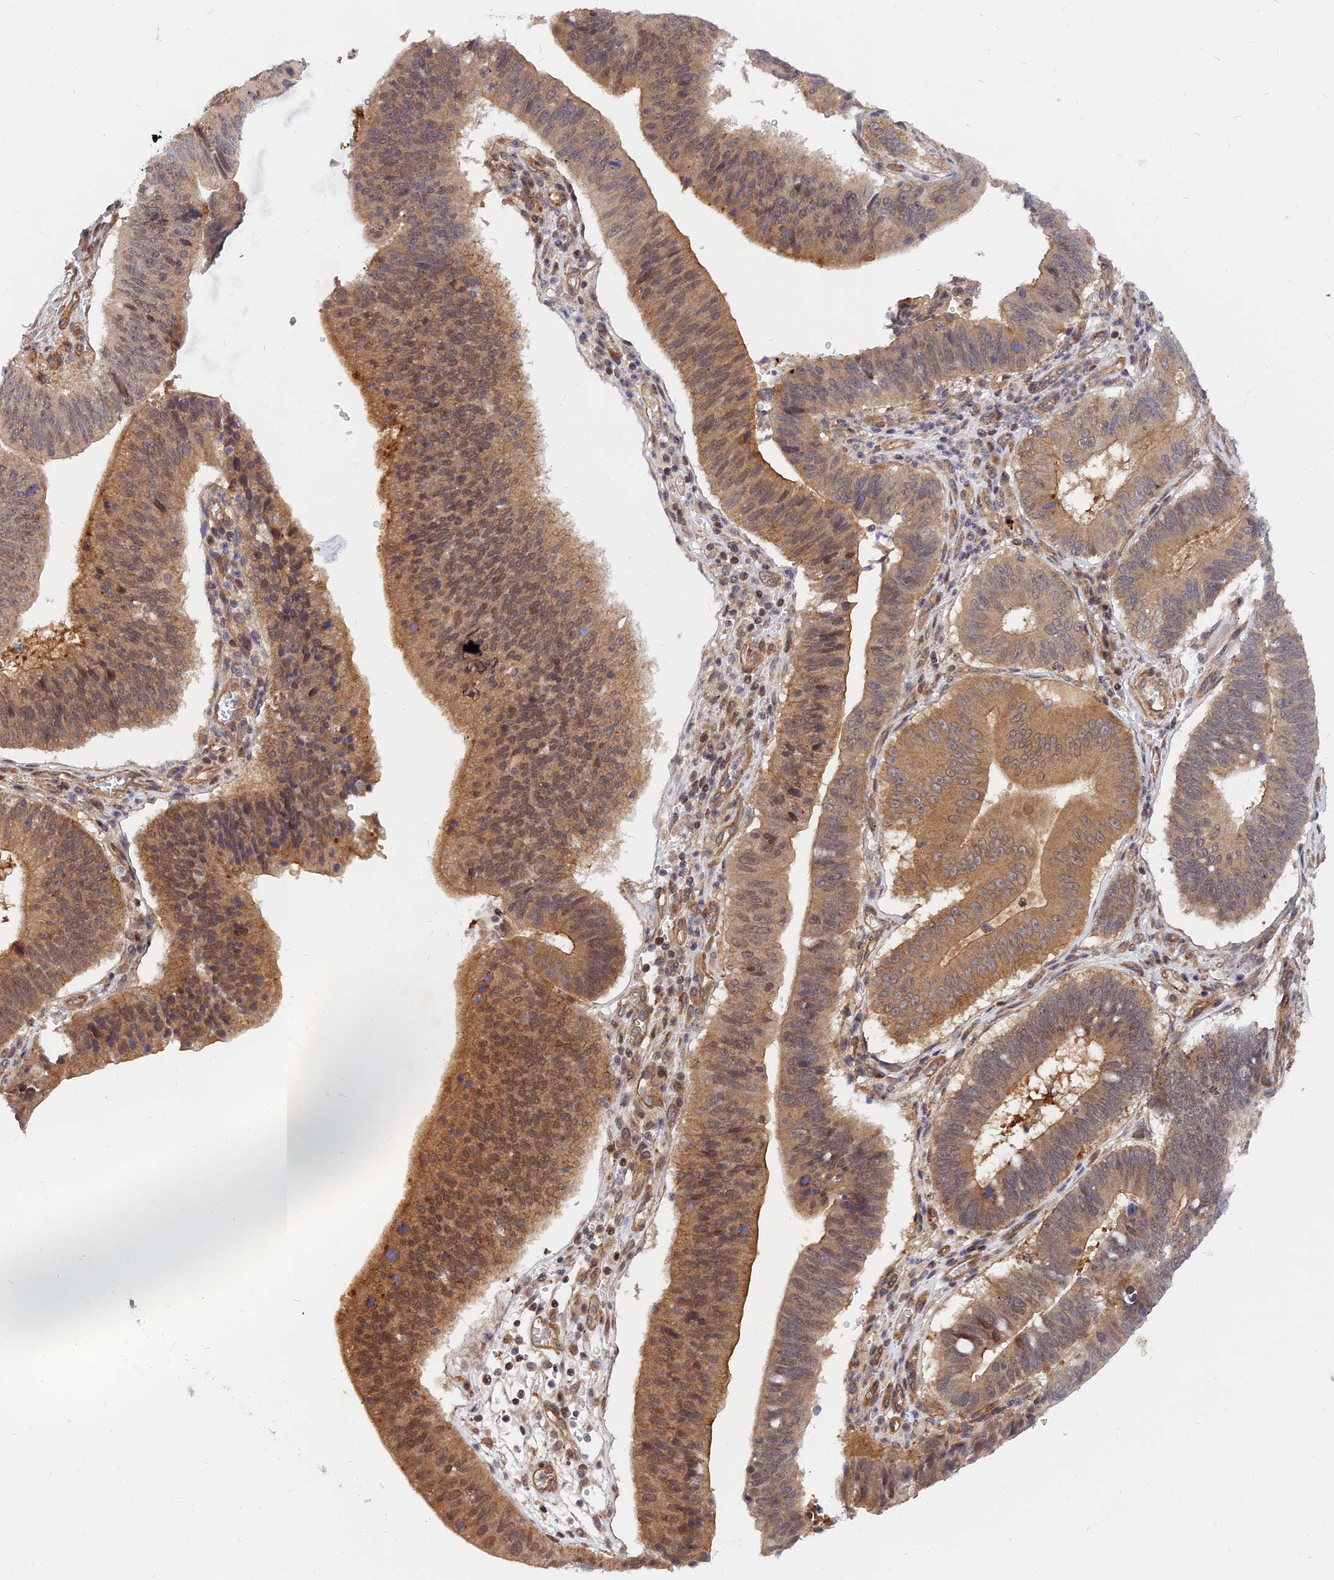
{"staining": {"intensity": "moderate", "quantity": ">75%", "location": "cytoplasmic/membranous,nuclear"}, "tissue": "stomach cancer", "cell_type": "Tumor cells", "image_type": "cancer", "snomed": [{"axis": "morphology", "description": "Adenocarcinoma, NOS"}, {"axis": "topography", "description": "Stomach"}], "caption": "Immunohistochemistry image of human adenocarcinoma (stomach) stained for a protein (brown), which demonstrates medium levels of moderate cytoplasmic/membranous and nuclear expression in approximately >75% of tumor cells.", "gene": "WDR41", "patient": {"sex": "male", "age": 59}}